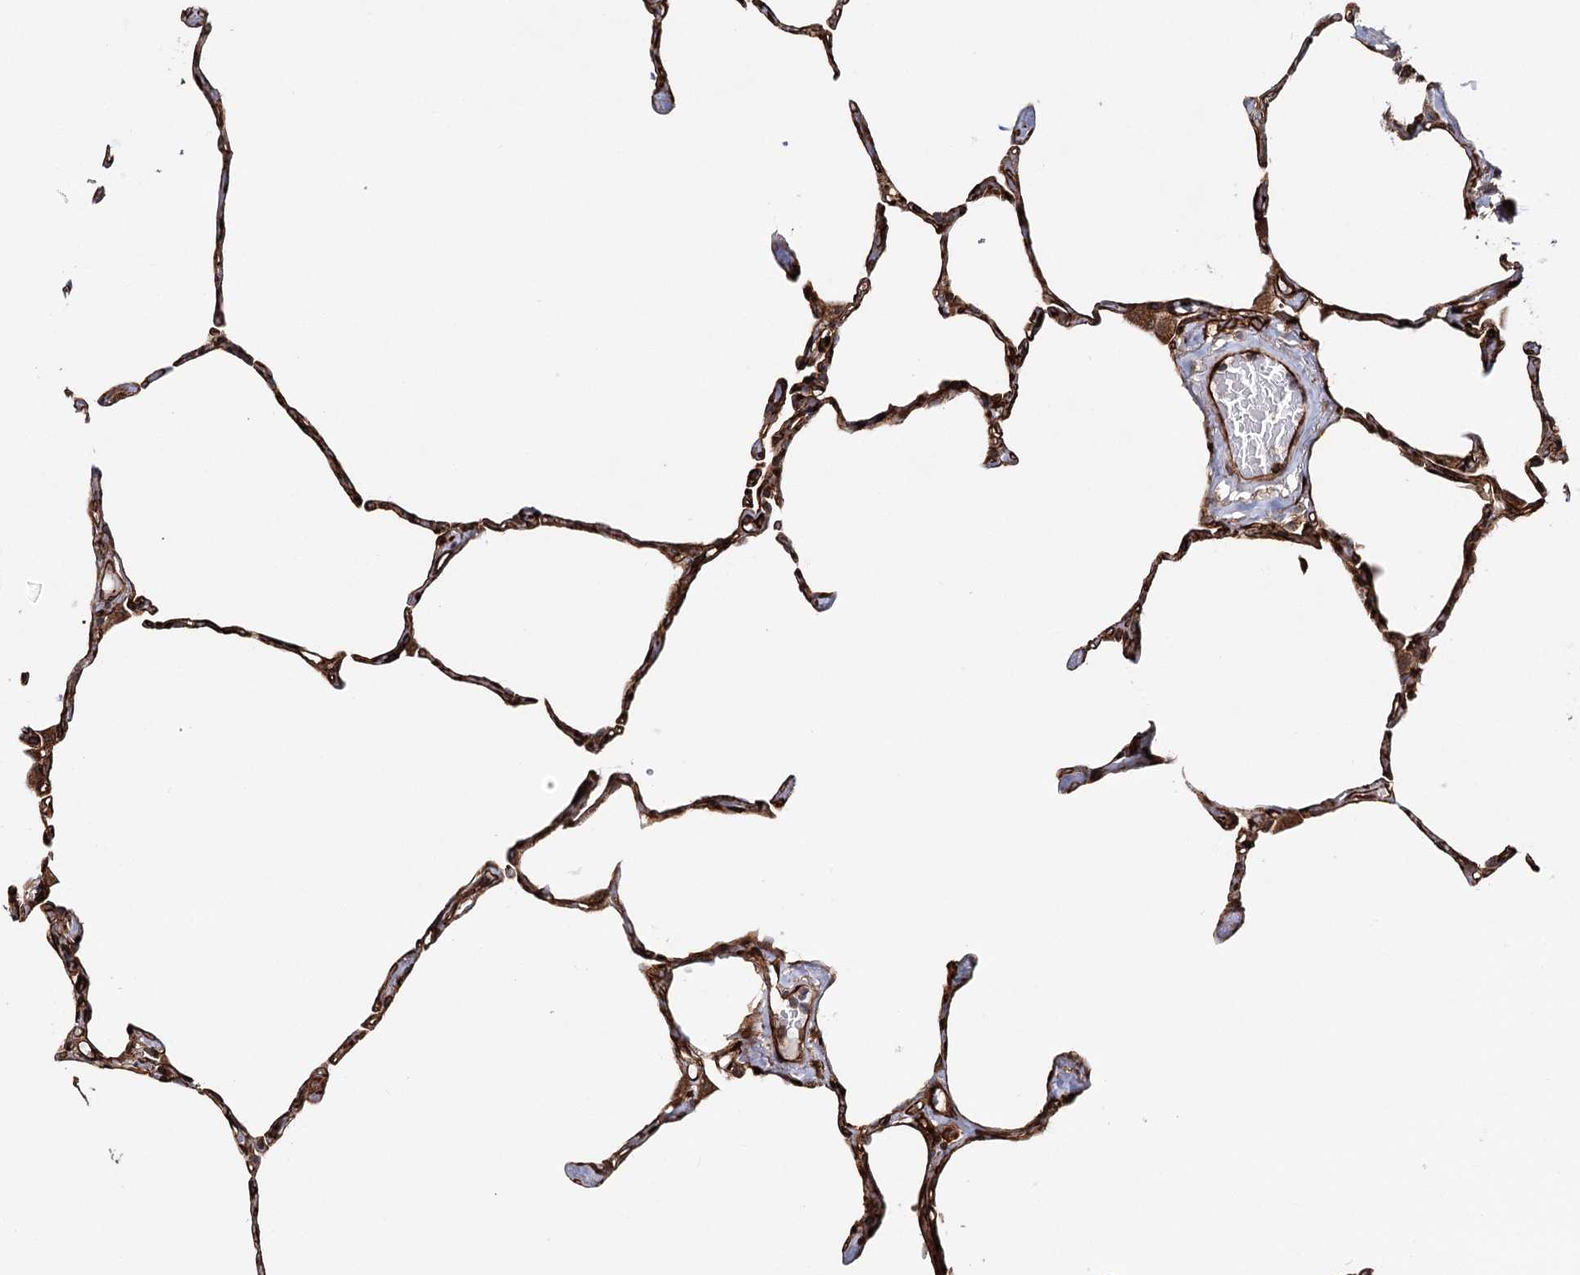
{"staining": {"intensity": "strong", "quantity": ">75%", "location": "cytoplasmic/membranous"}, "tissue": "lung", "cell_type": "Alveolar cells", "image_type": "normal", "snomed": [{"axis": "morphology", "description": "Normal tissue, NOS"}, {"axis": "topography", "description": "Lung"}], "caption": "Alveolar cells demonstrate high levels of strong cytoplasmic/membranous positivity in approximately >75% of cells in normal lung.", "gene": "MKNK1", "patient": {"sex": "male", "age": 65}}